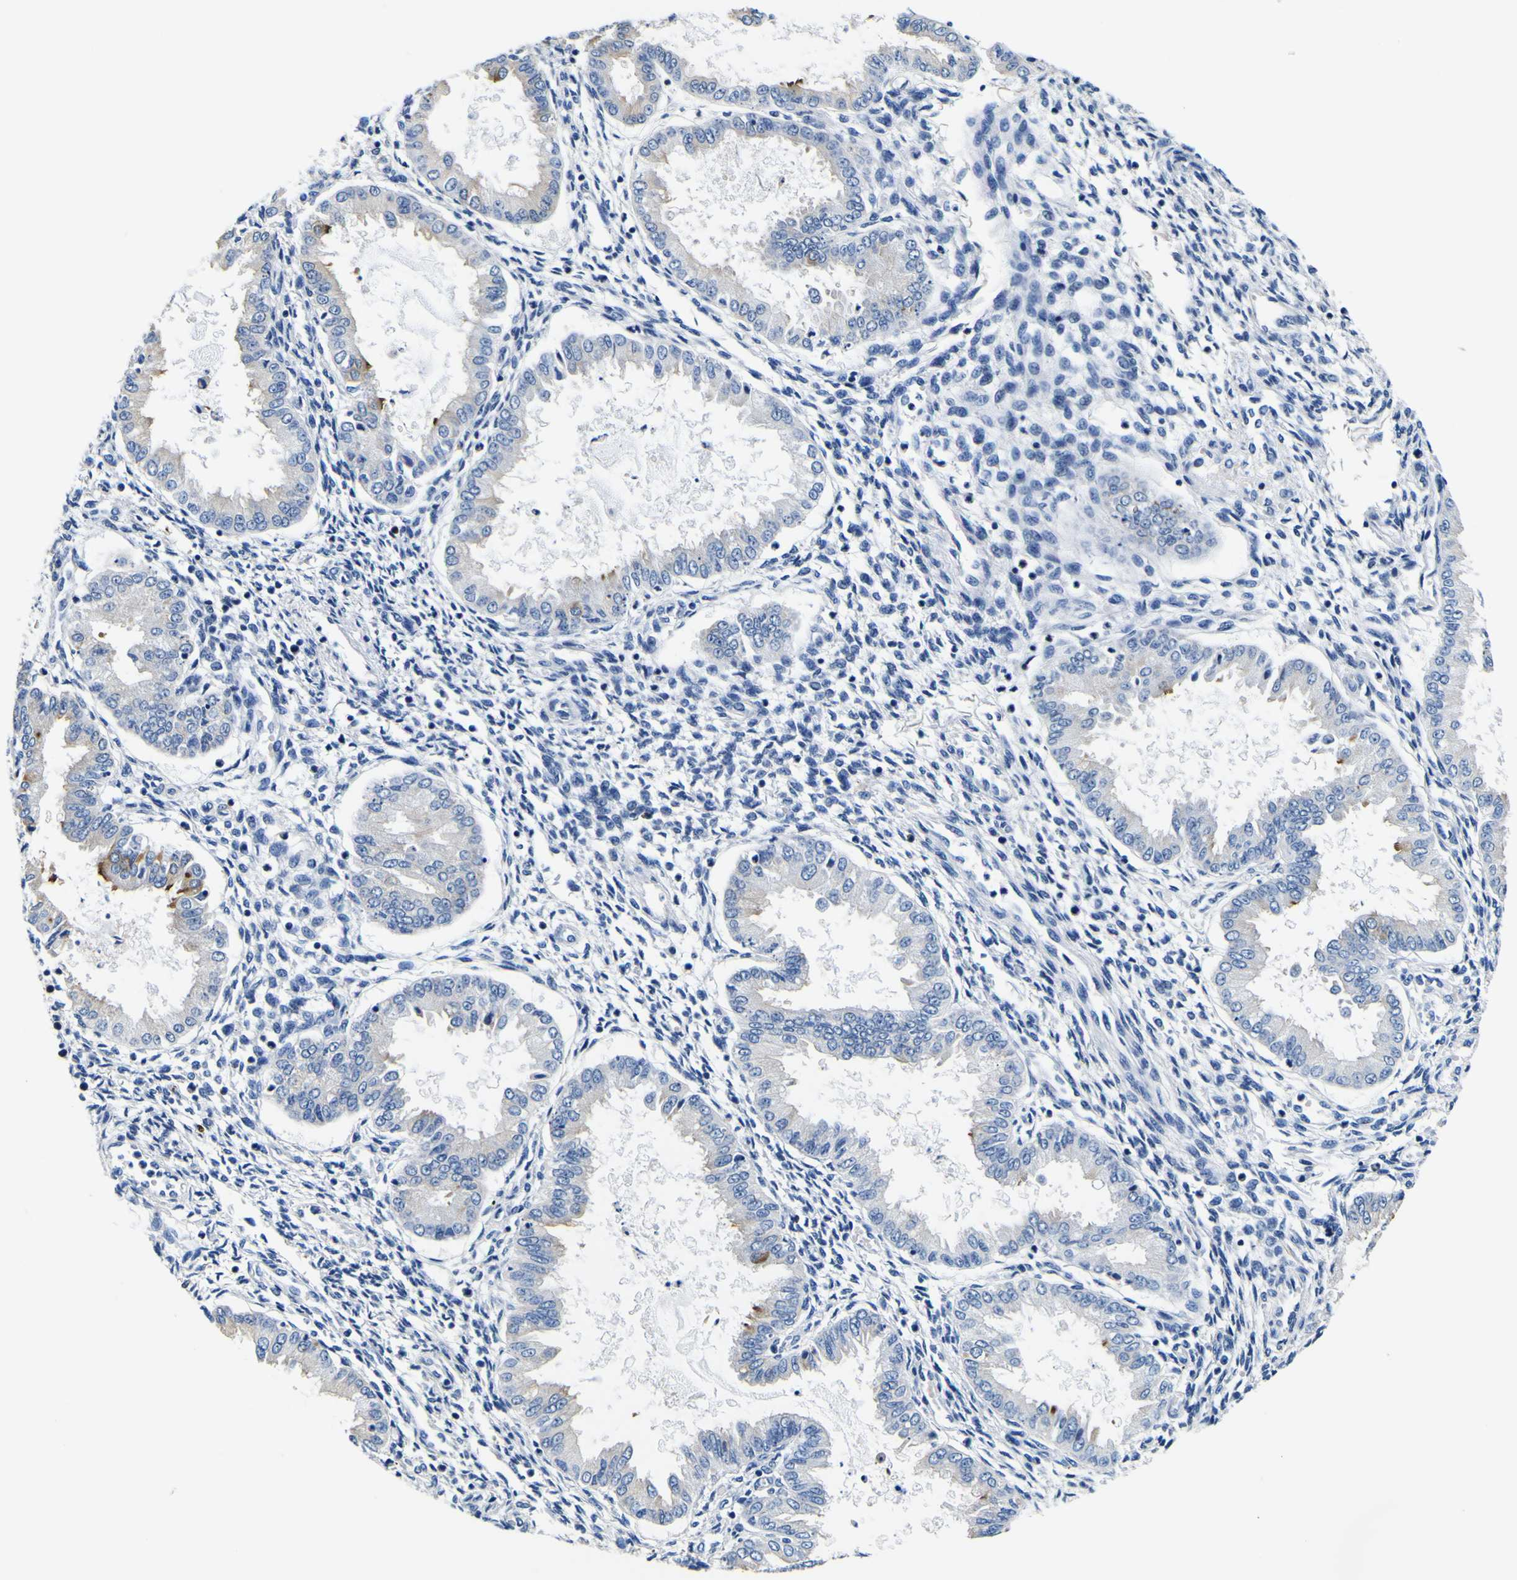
{"staining": {"intensity": "negative", "quantity": "none", "location": "none"}, "tissue": "endometrium", "cell_type": "Cells in endometrial stroma", "image_type": "normal", "snomed": [{"axis": "morphology", "description": "Normal tissue, NOS"}, {"axis": "topography", "description": "Endometrium"}], "caption": "Photomicrograph shows no protein staining in cells in endometrial stroma of benign endometrium. Nuclei are stained in blue.", "gene": "TUBA1B", "patient": {"sex": "female", "age": 33}}